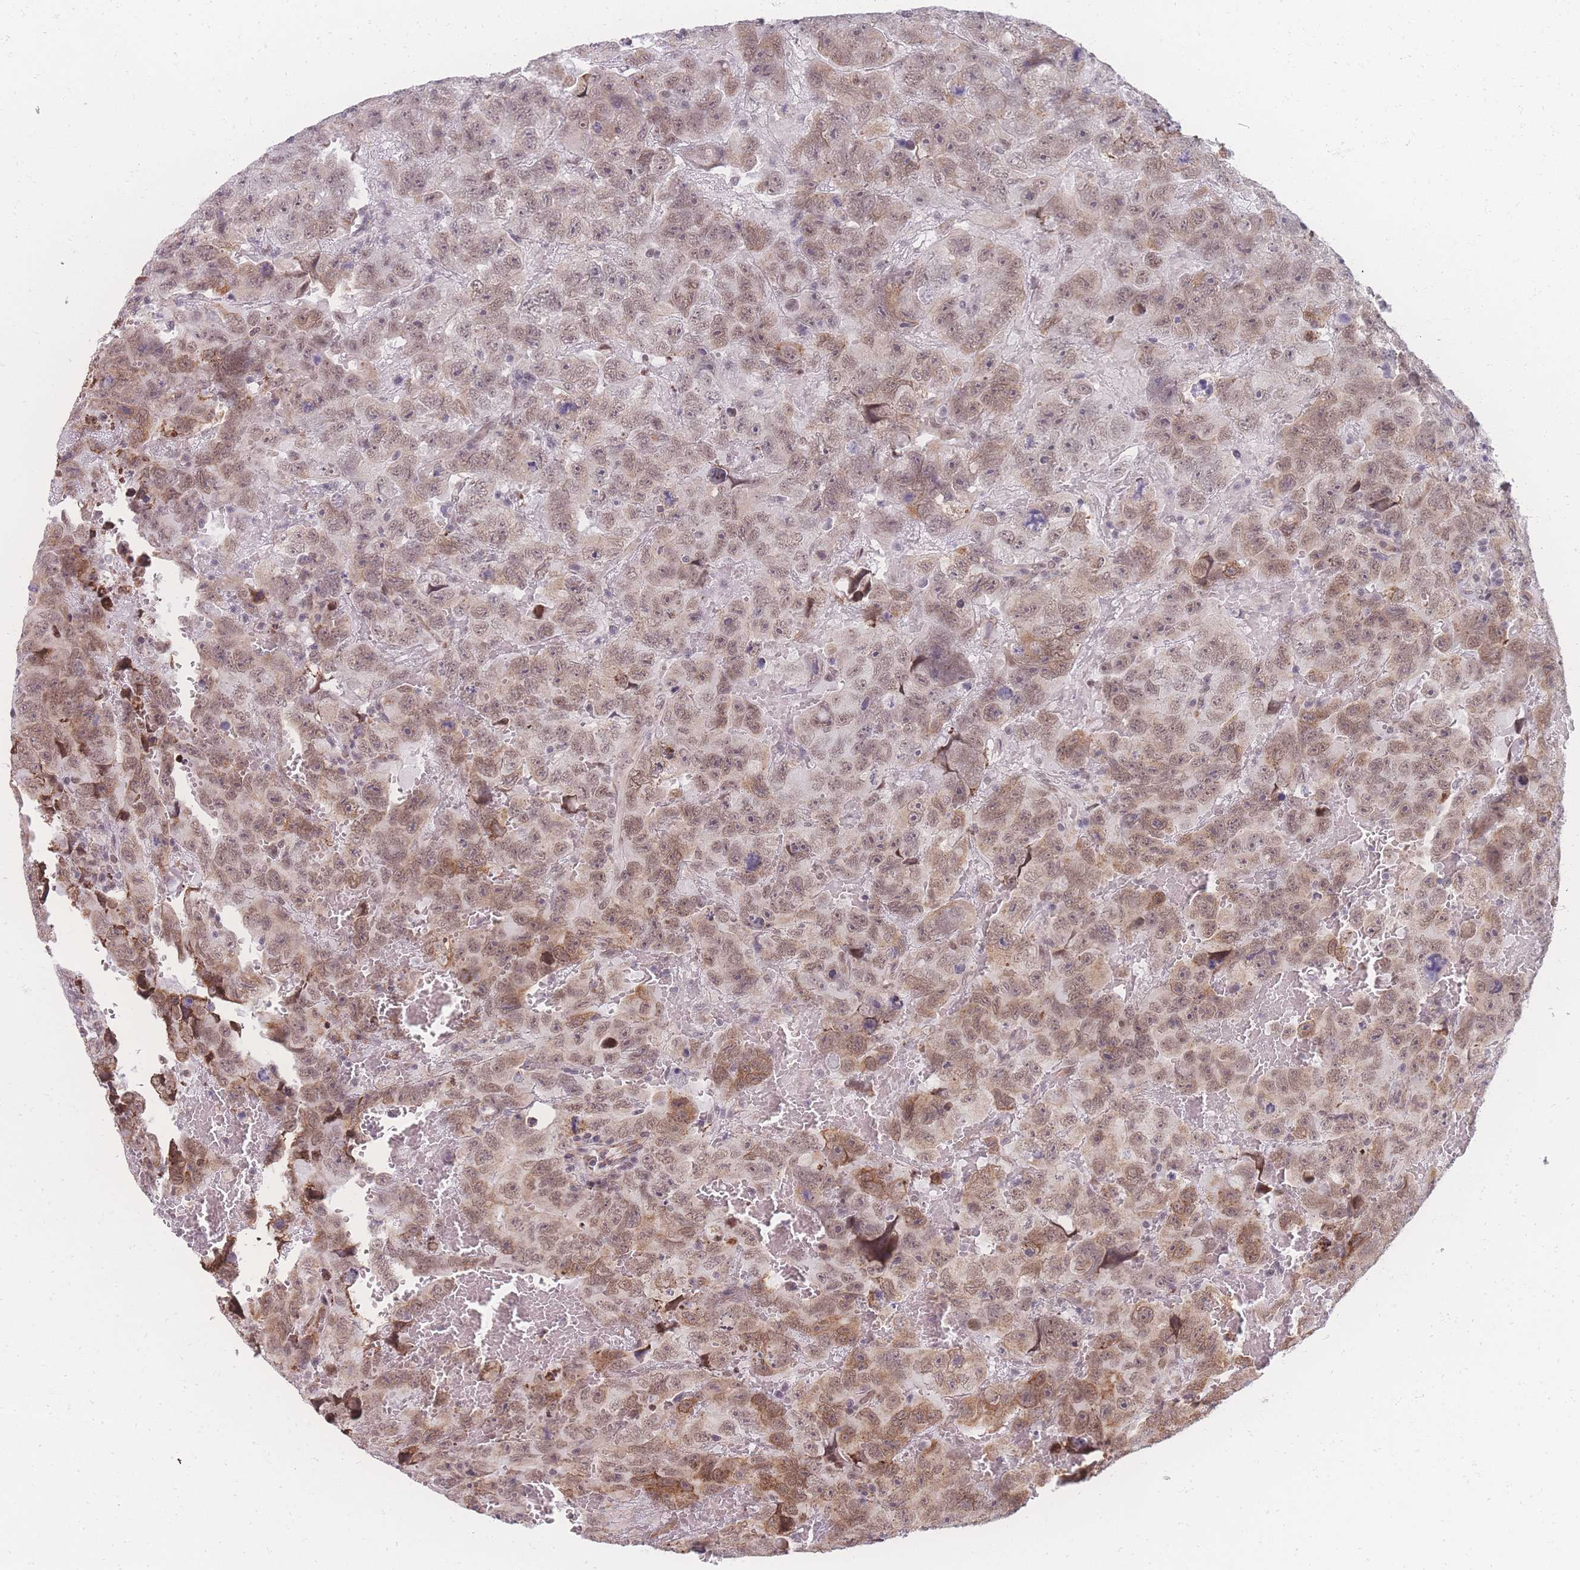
{"staining": {"intensity": "moderate", "quantity": "25%-75%", "location": "cytoplasmic/membranous,nuclear"}, "tissue": "testis cancer", "cell_type": "Tumor cells", "image_type": "cancer", "snomed": [{"axis": "morphology", "description": "Carcinoma, Embryonal, NOS"}, {"axis": "topography", "description": "Testis"}], "caption": "Testis cancer (embryonal carcinoma) stained for a protein demonstrates moderate cytoplasmic/membranous and nuclear positivity in tumor cells. (Brightfield microscopy of DAB IHC at high magnification).", "gene": "ZC3H13", "patient": {"sex": "male", "age": 45}}